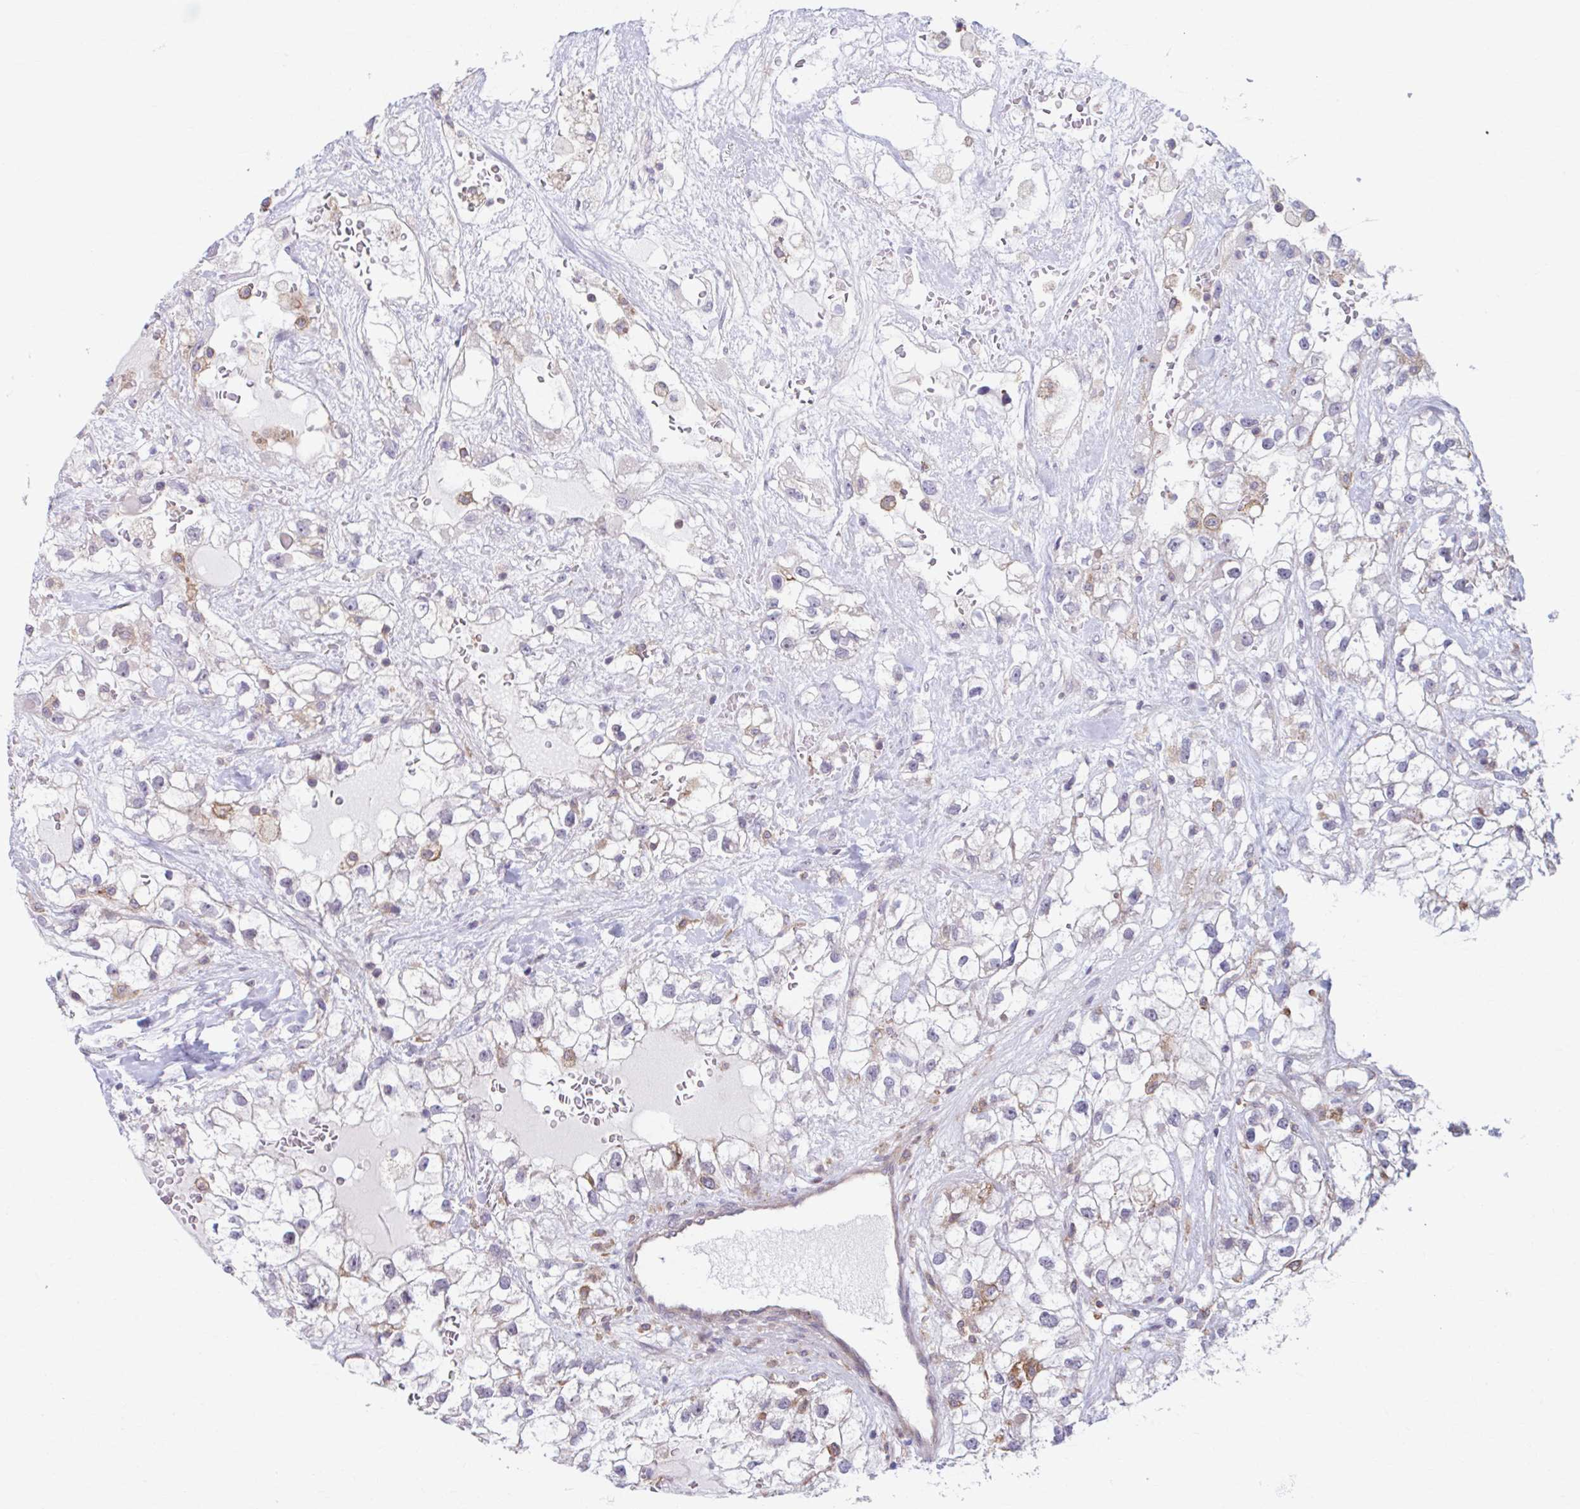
{"staining": {"intensity": "negative", "quantity": "none", "location": "none"}, "tissue": "renal cancer", "cell_type": "Tumor cells", "image_type": "cancer", "snomed": [{"axis": "morphology", "description": "Adenocarcinoma, NOS"}, {"axis": "topography", "description": "Kidney"}], "caption": "This is an immunohistochemistry micrograph of renal cancer (adenocarcinoma). There is no positivity in tumor cells.", "gene": "ADAT3", "patient": {"sex": "male", "age": 59}}